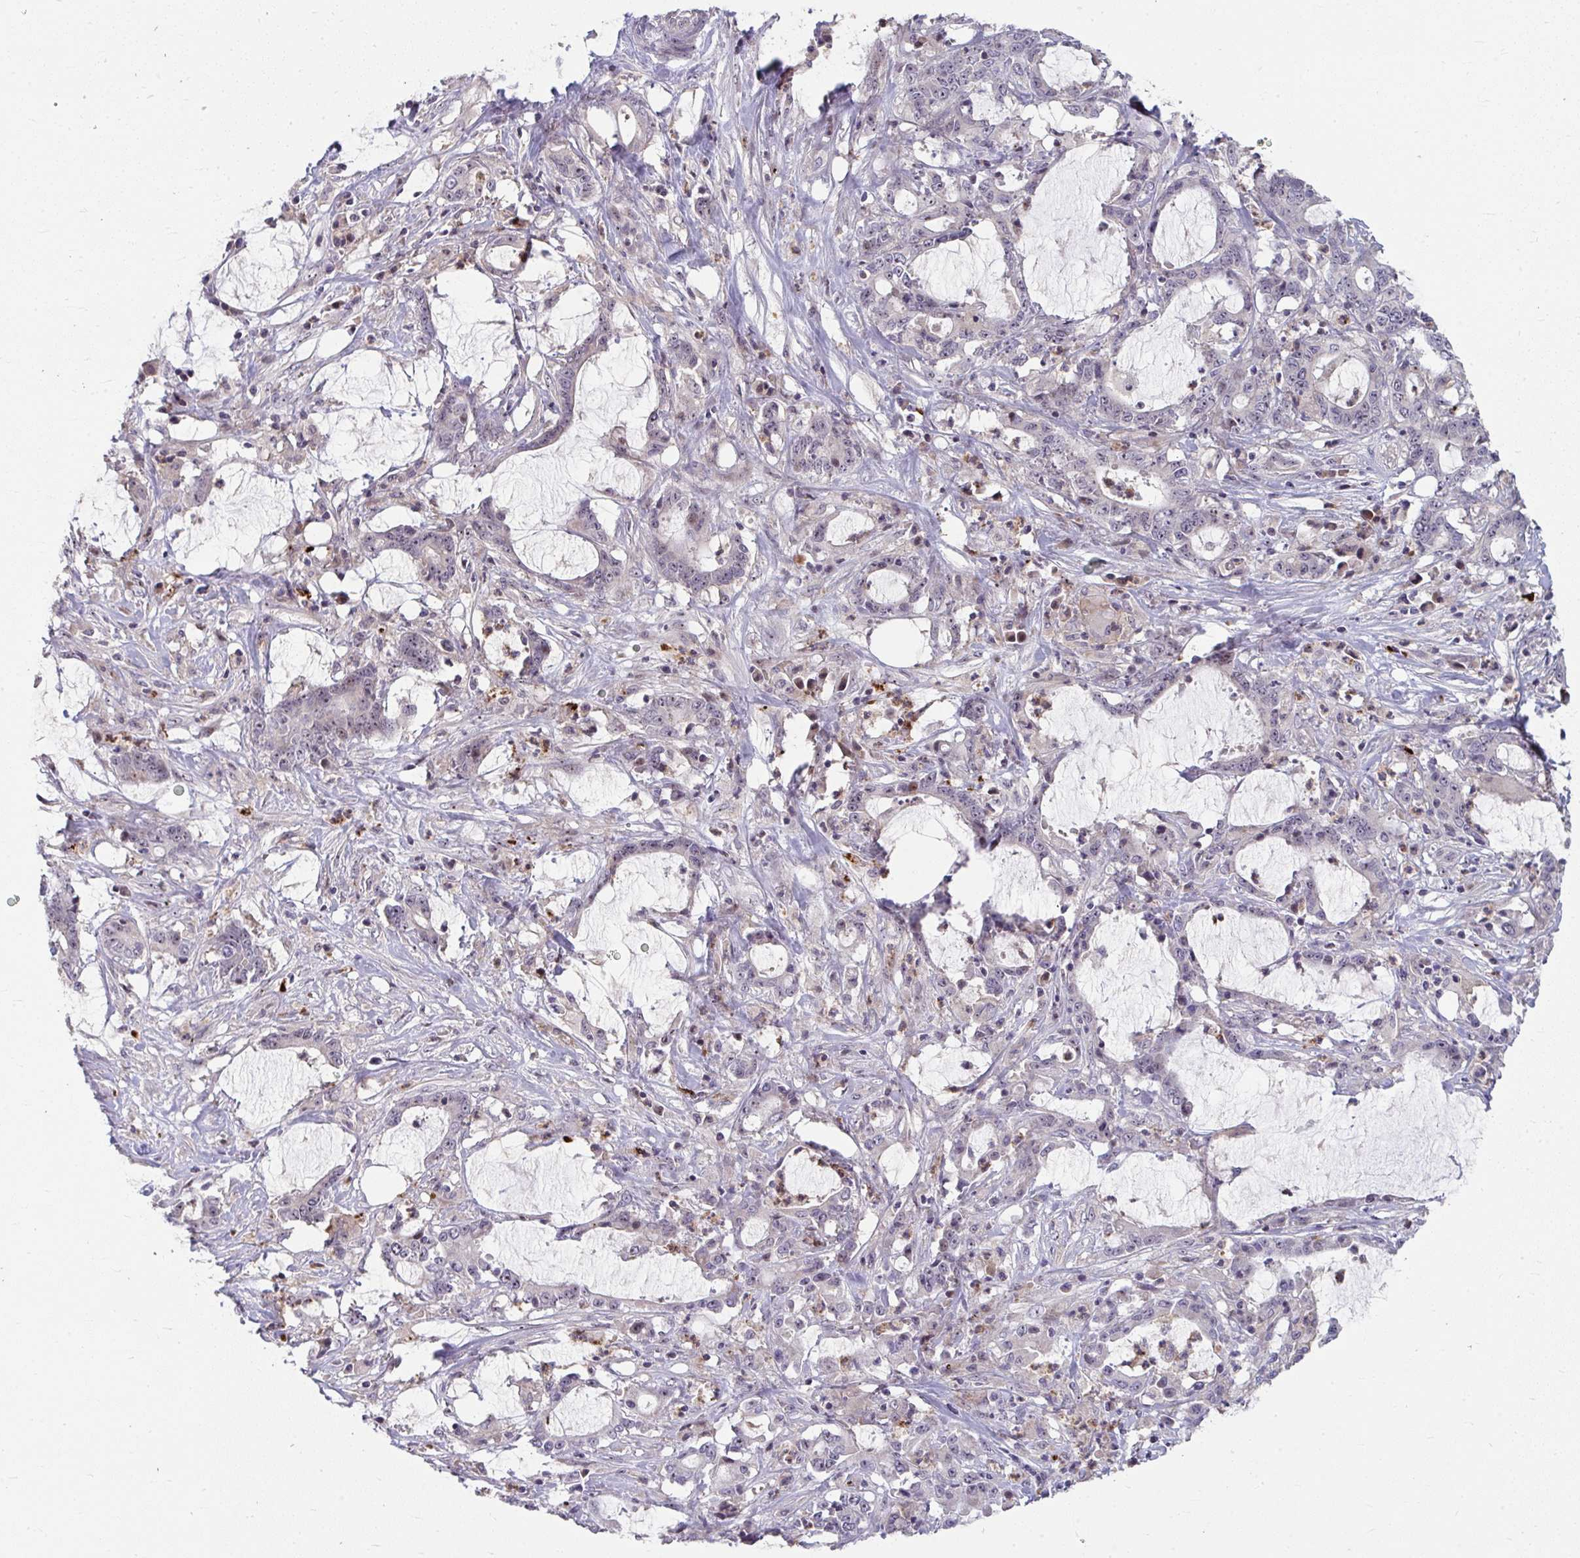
{"staining": {"intensity": "weak", "quantity": "25%-75%", "location": "nuclear"}, "tissue": "stomach cancer", "cell_type": "Tumor cells", "image_type": "cancer", "snomed": [{"axis": "morphology", "description": "Adenocarcinoma, NOS"}, {"axis": "topography", "description": "Stomach, upper"}], "caption": "Adenocarcinoma (stomach) stained with DAB (3,3'-diaminobenzidine) immunohistochemistry exhibits low levels of weak nuclear positivity in about 25%-75% of tumor cells.", "gene": "MUS81", "patient": {"sex": "male", "age": 68}}